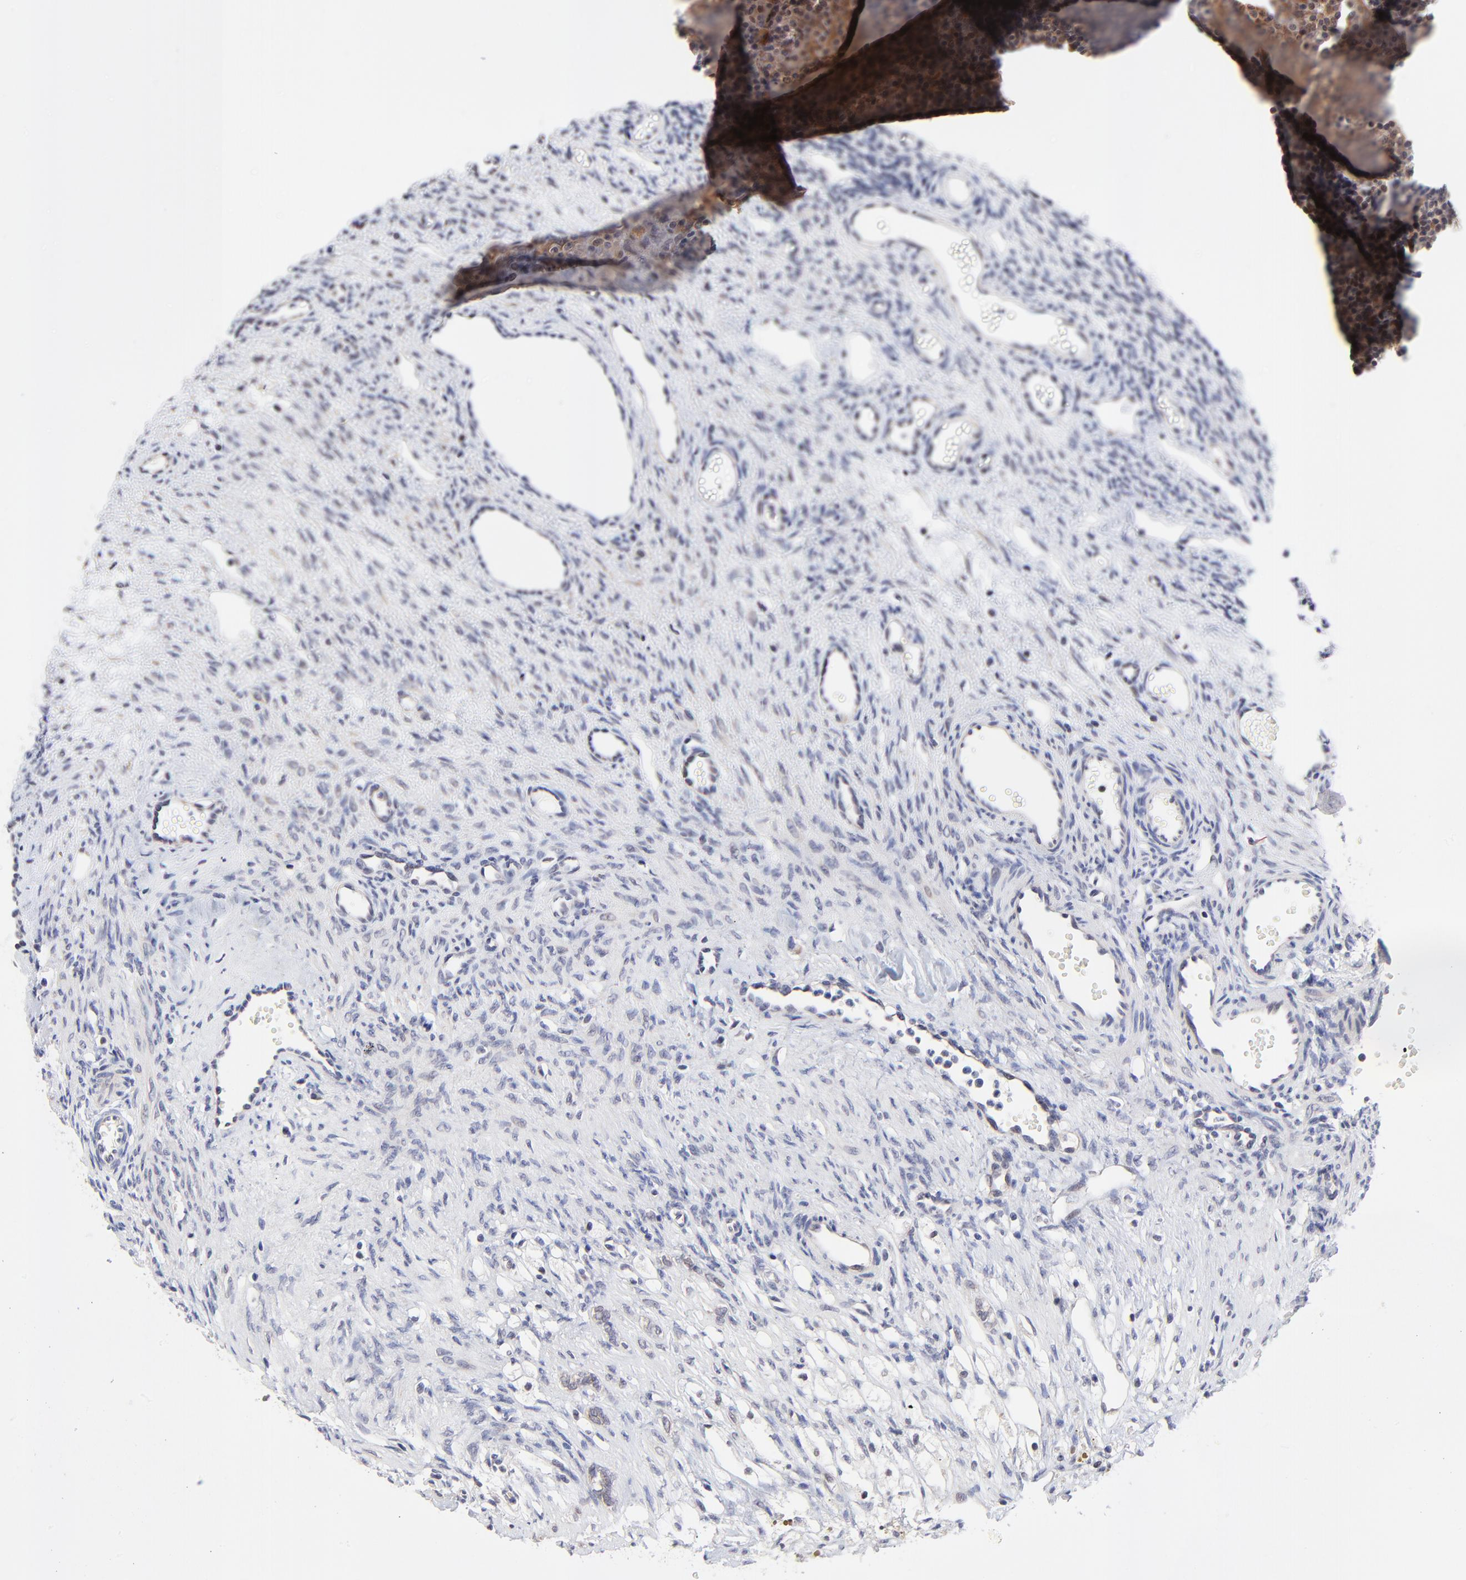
{"staining": {"intensity": "negative", "quantity": "none", "location": "none"}, "tissue": "ovary", "cell_type": "Ovarian stroma cells", "image_type": "normal", "snomed": [{"axis": "morphology", "description": "Normal tissue, NOS"}, {"axis": "topography", "description": "Ovary"}], "caption": "DAB (3,3'-diaminobenzidine) immunohistochemical staining of normal ovary exhibits no significant staining in ovarian stroma cells.", "gene": "FBXO8", "patient": {"sex": "female", "age": 33}}